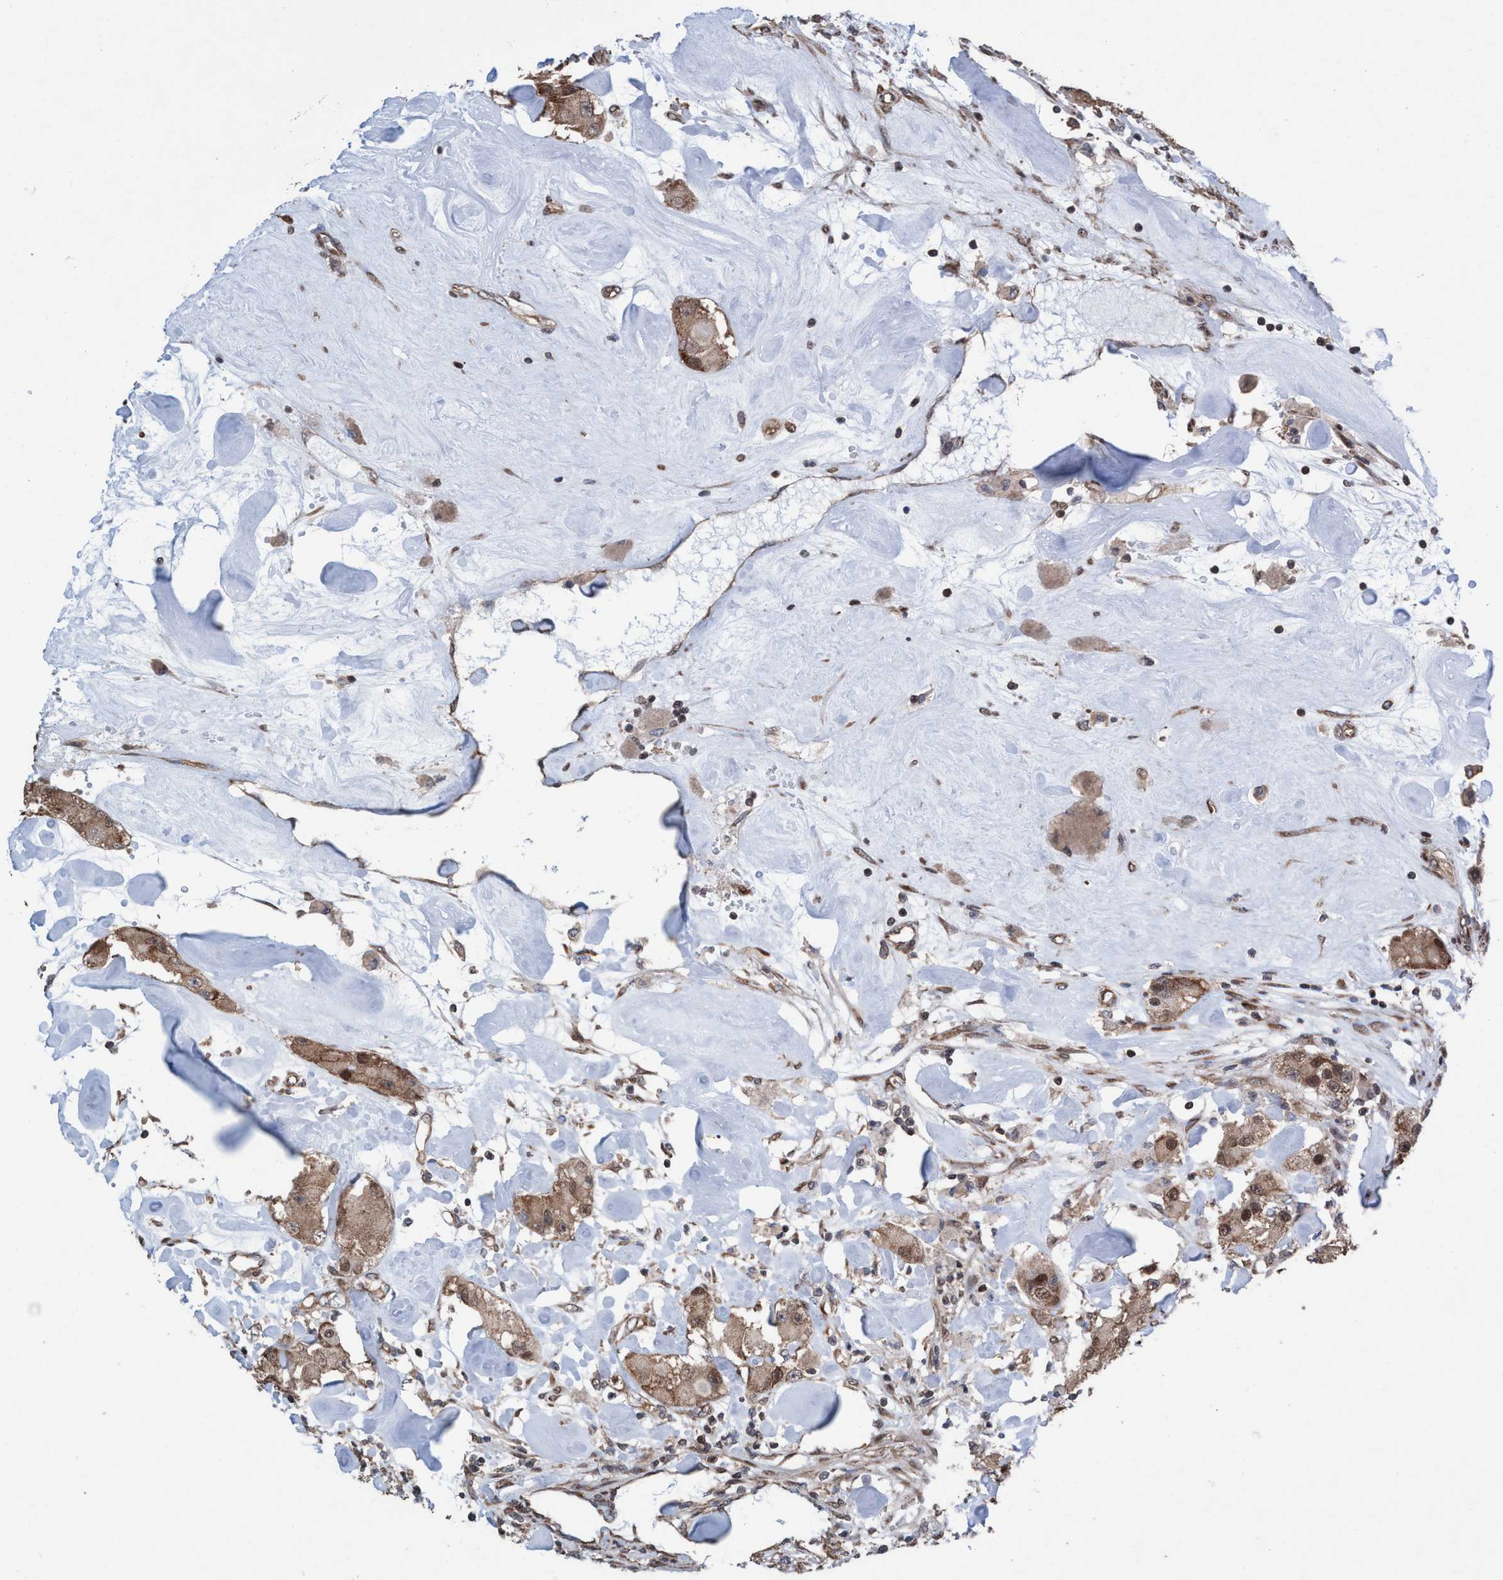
{"staining": {"intensity": "moderate", "quantity": ">75%", "location": "cytoplasmic/membranous,nuclear"}, "tissue": "carcinoid", "cell_type": "Tumor cells", "image_type": "cancer", "snomed": [{"axis": "morphology", "description": "Carcinoid, malignant, NOS"}, {"axis": "topography", "description": "Pancreas"}], "caption": "DAB (3,3'-diaminobenzidine) immunohistochemical staining of human malignant carcinoid exhibits moderate cytoplasmic/membranous and nuclear protein expression in approximately >75% of tumor cells.", "gene": "METAP2", "patient": {"sex": "male", "age": 41}}